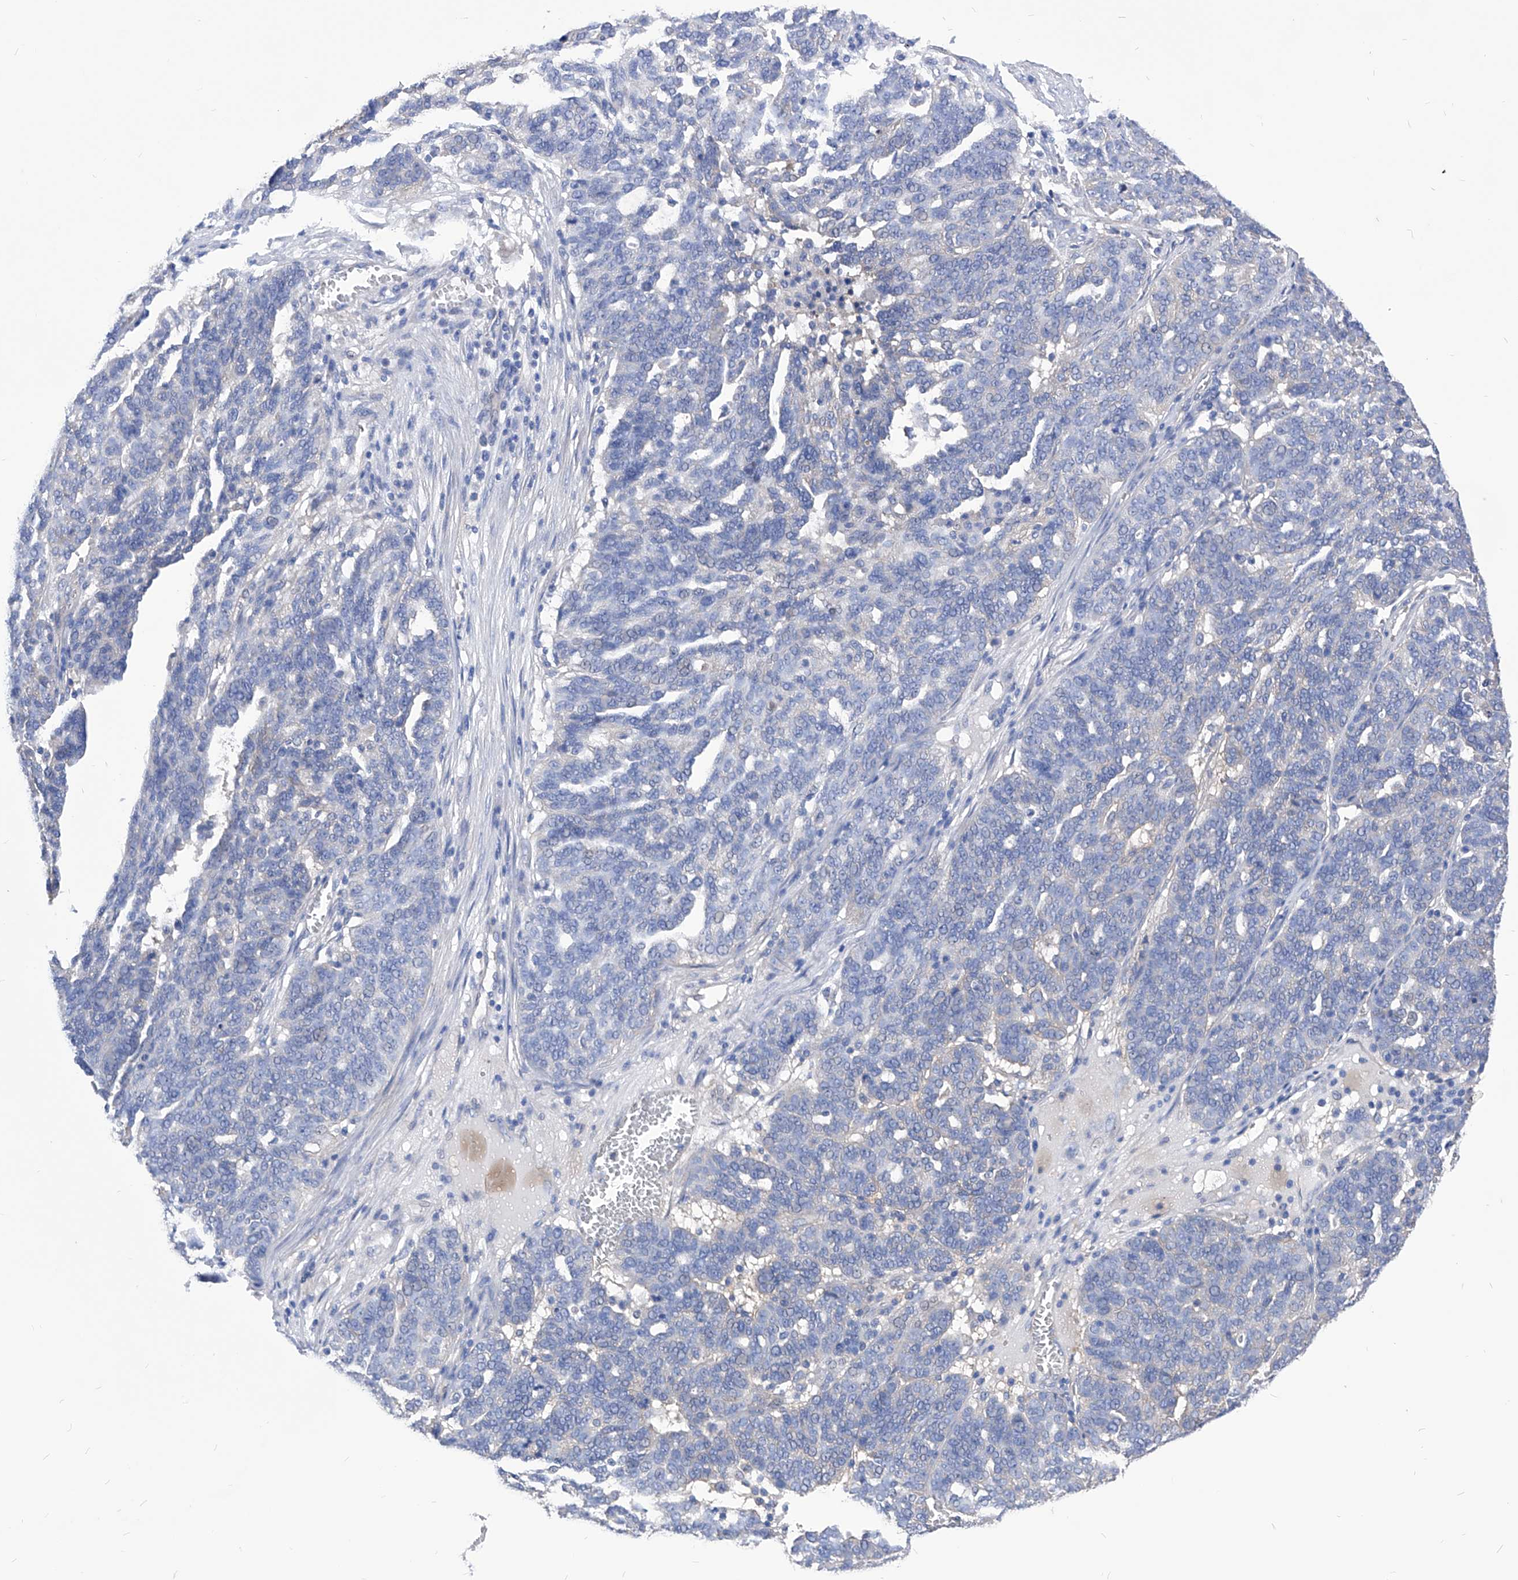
{"staining": {"intensity": "negative", "quantity": "none", "location": "none"}, "tissue": "ovarian cancer", "cell_type": "Tumor cells", "image_type": "cancer", "snomed": [{"axis": "morphology", "description": "Cystadenocarcinoma, serous, NOS"}, {"axis": "topography", "description": "Ovary"}], "caption": "Micrograph shows no protein expression in tumor cells of ovarian serous cystadenocarcinoma tissue.", "gene": "XPNPEP1", "patient": {"sex": "female", "age": 59}}